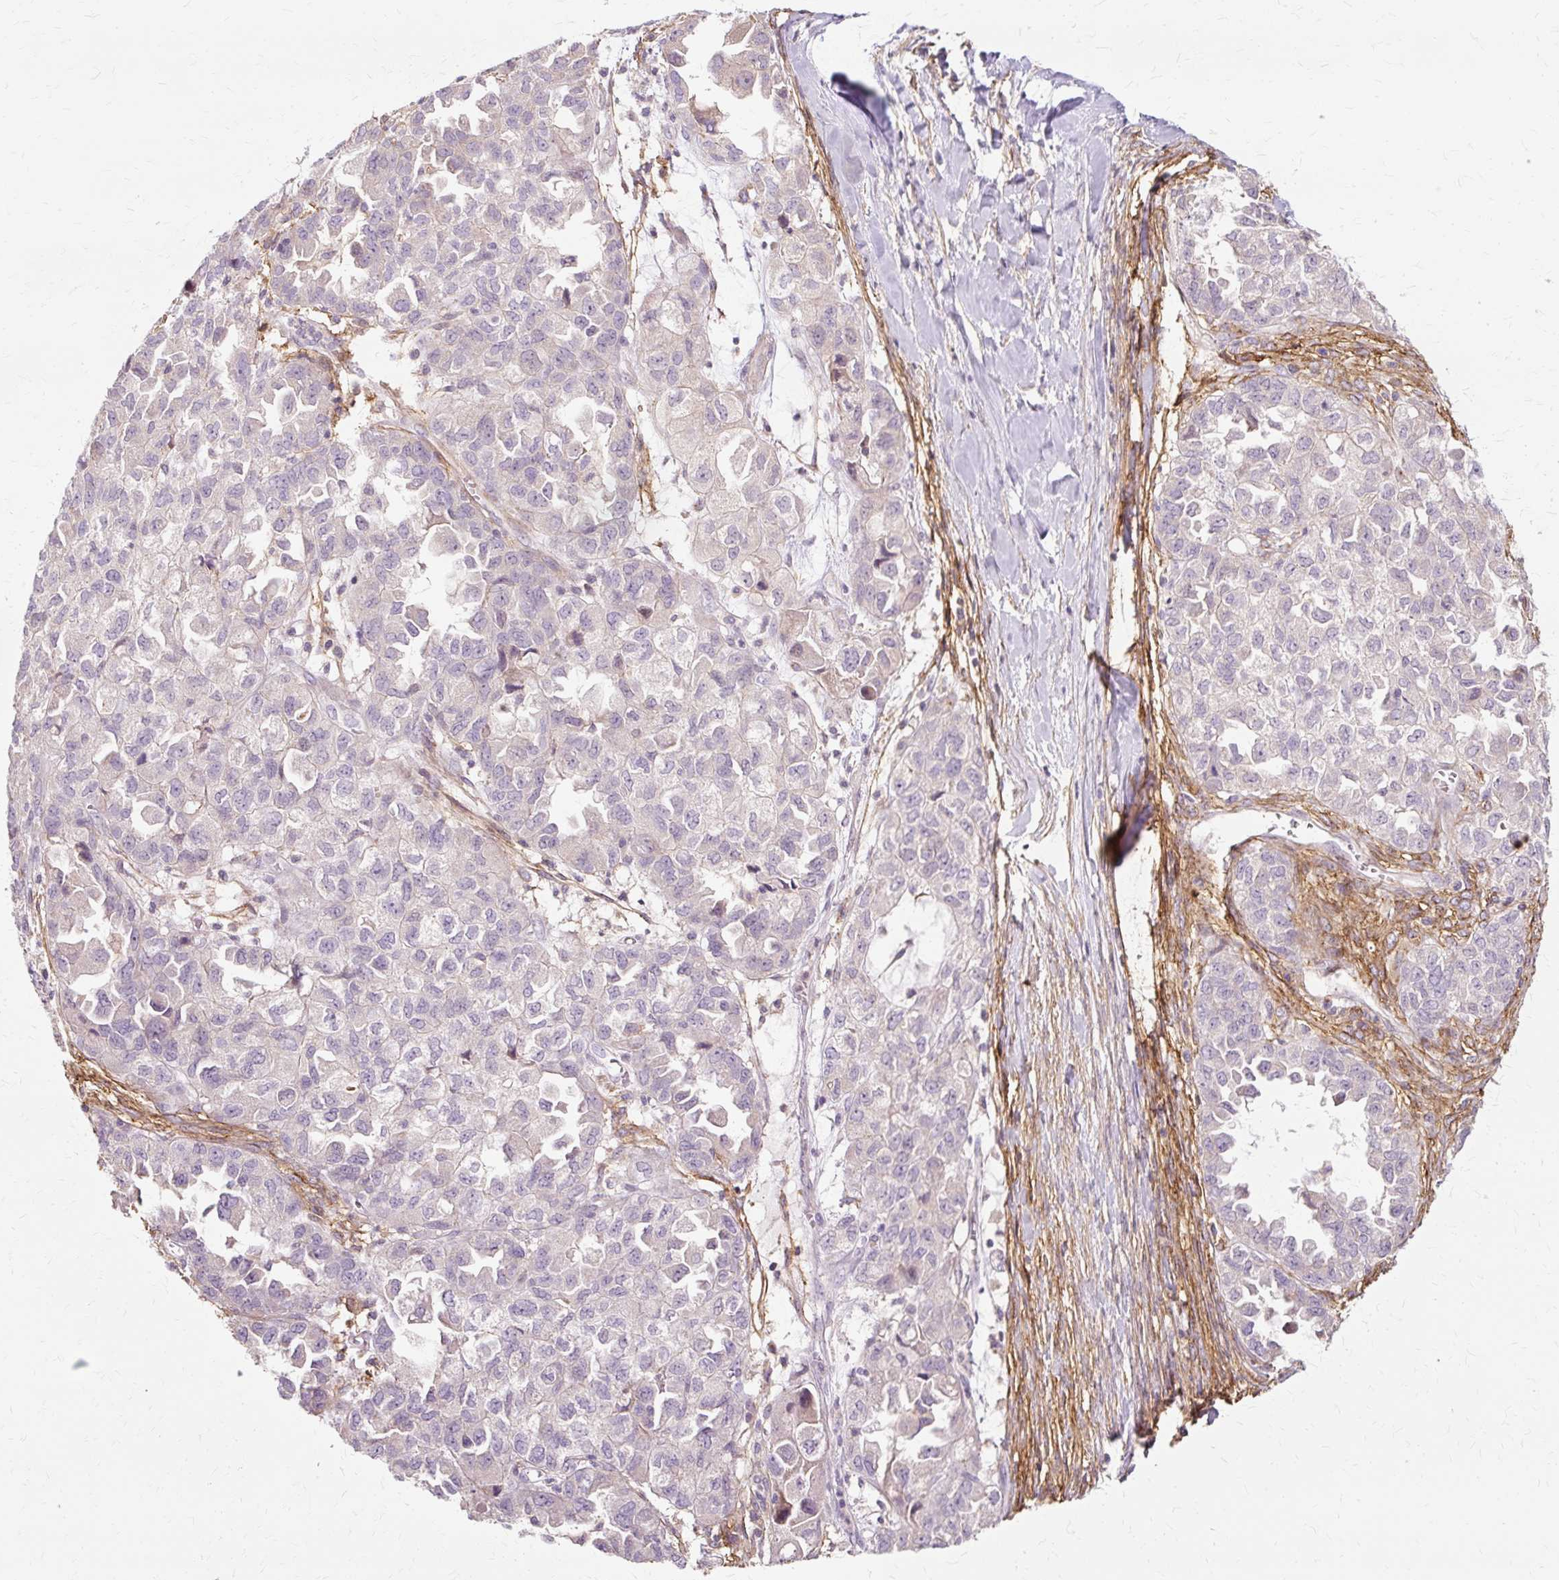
{"staining": {"intensity": "negative", "quantity": "none", "location": "none"}, "tissue": "ovarian cancer", "cell_type": "Tumor cells", "image_type": "cancer", "snomed": [{"axis": "morphology", "description": "Cystadenocarcinoma, serous, NOS"}, {"axis": "topography", "description": "Ovary"}], "caption": "Immunohistochemical staining of ovarian cancer (serous cystadenocarcinoma) reveals no significant expression in tumor cells. (Stains: DAB IHC with hematoxylin counter stain, Microscopy: brightfield microscopy at high magnification).", "gene": "TSPAN8", "patient": {"sex": "female", "age": 84}}